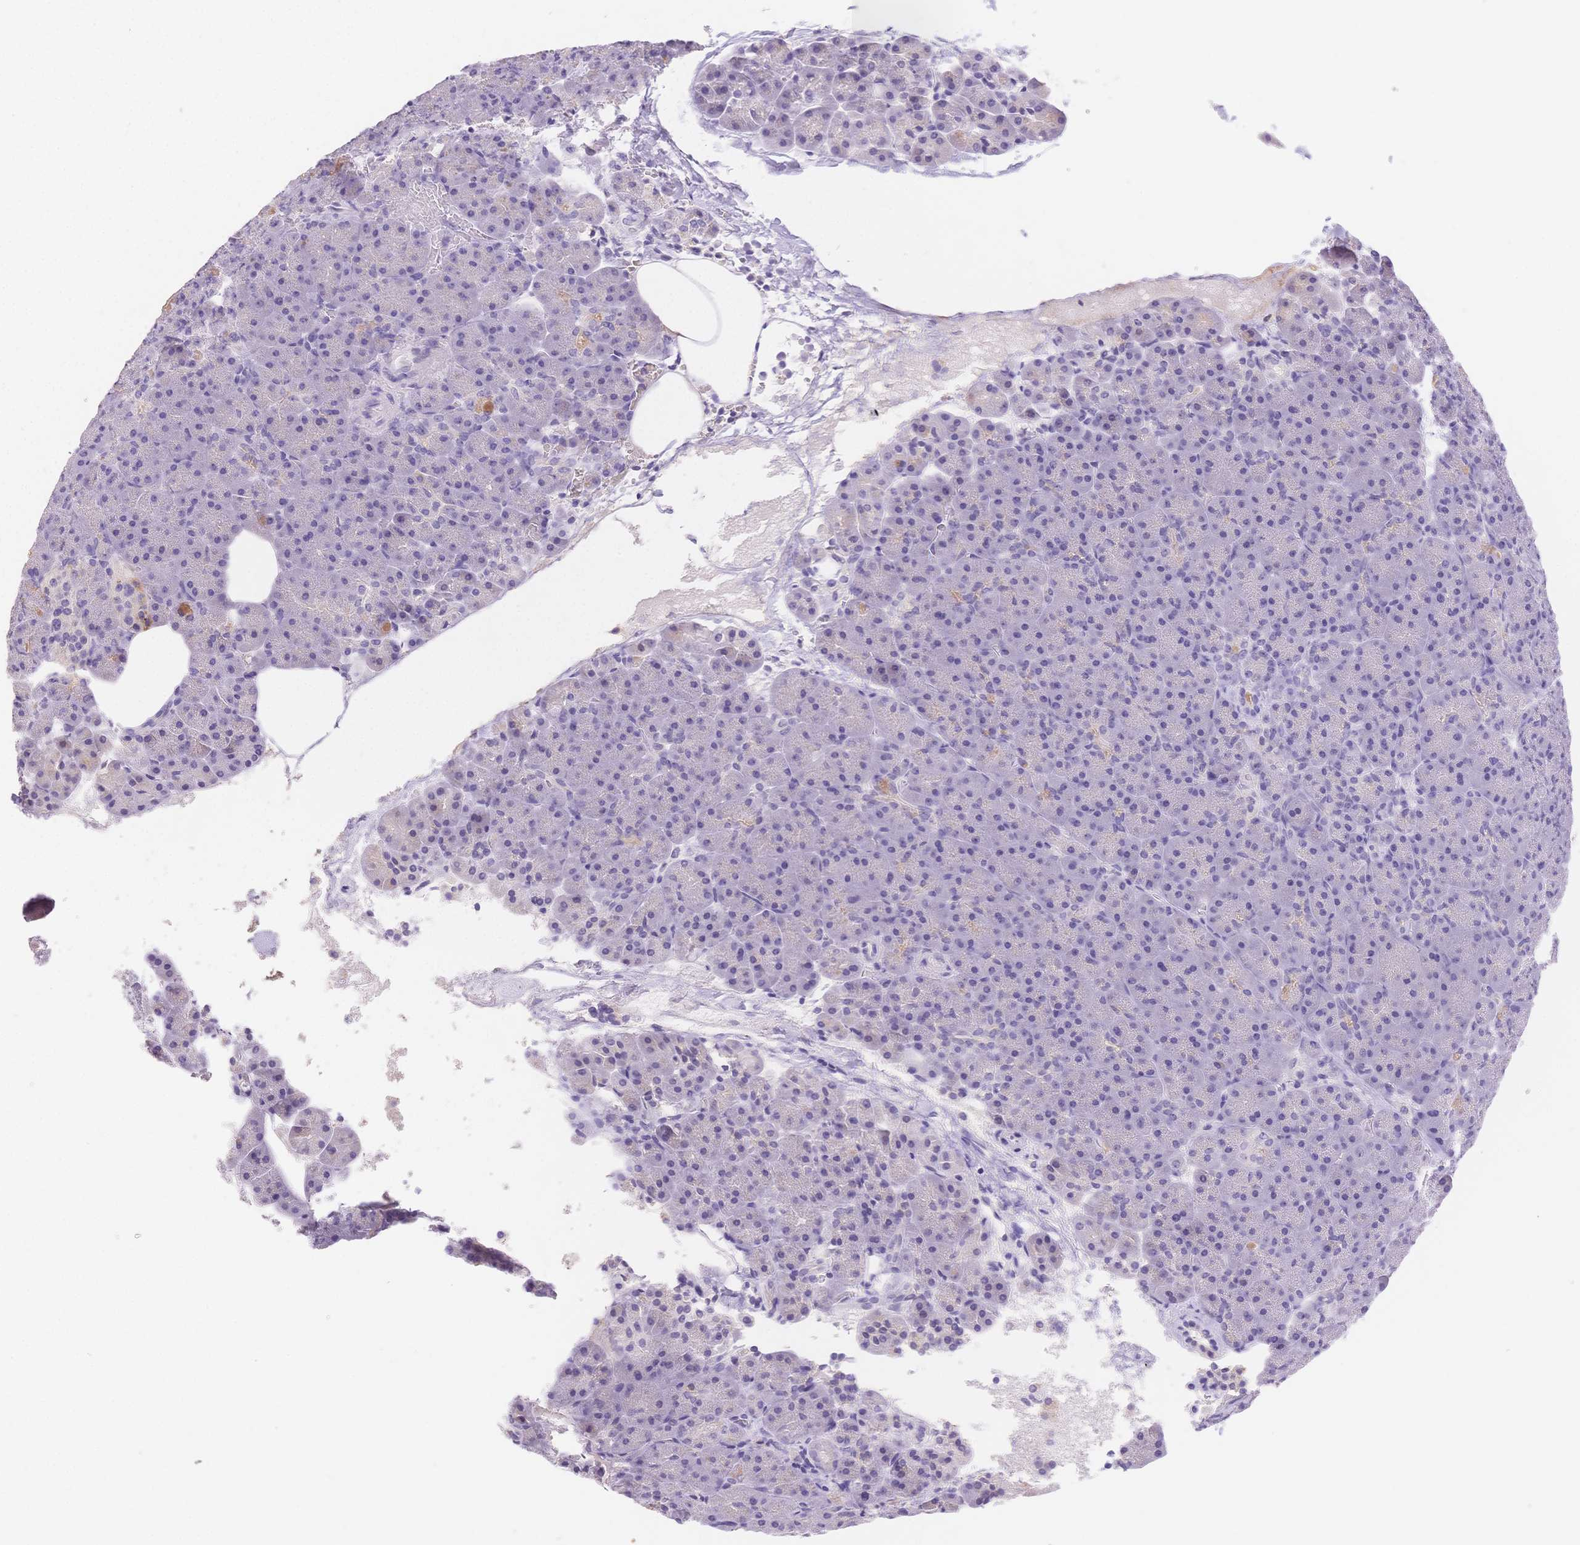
{"staining": {"intensity": "negative", "quantity": "none", "location": "none"}, "tissue": "pancreas", "cell_type": "Exocrine glandular cells", "image_type": "normal", "snomed": [{"axis": "morphology", "description": "Normal tissue, NOS"}, {"axis": "topography", "description": "Pancreas"}], "caption": "Immunohistochemical staining of unremarkable human pancreas displays no significant staining in exocrine glandular cells. (Immunohistochemistry (ihc), brightfield microscopy, high magnification).", "gene": "MYOM1", "patient": {"sex": "female", "age": 74}}